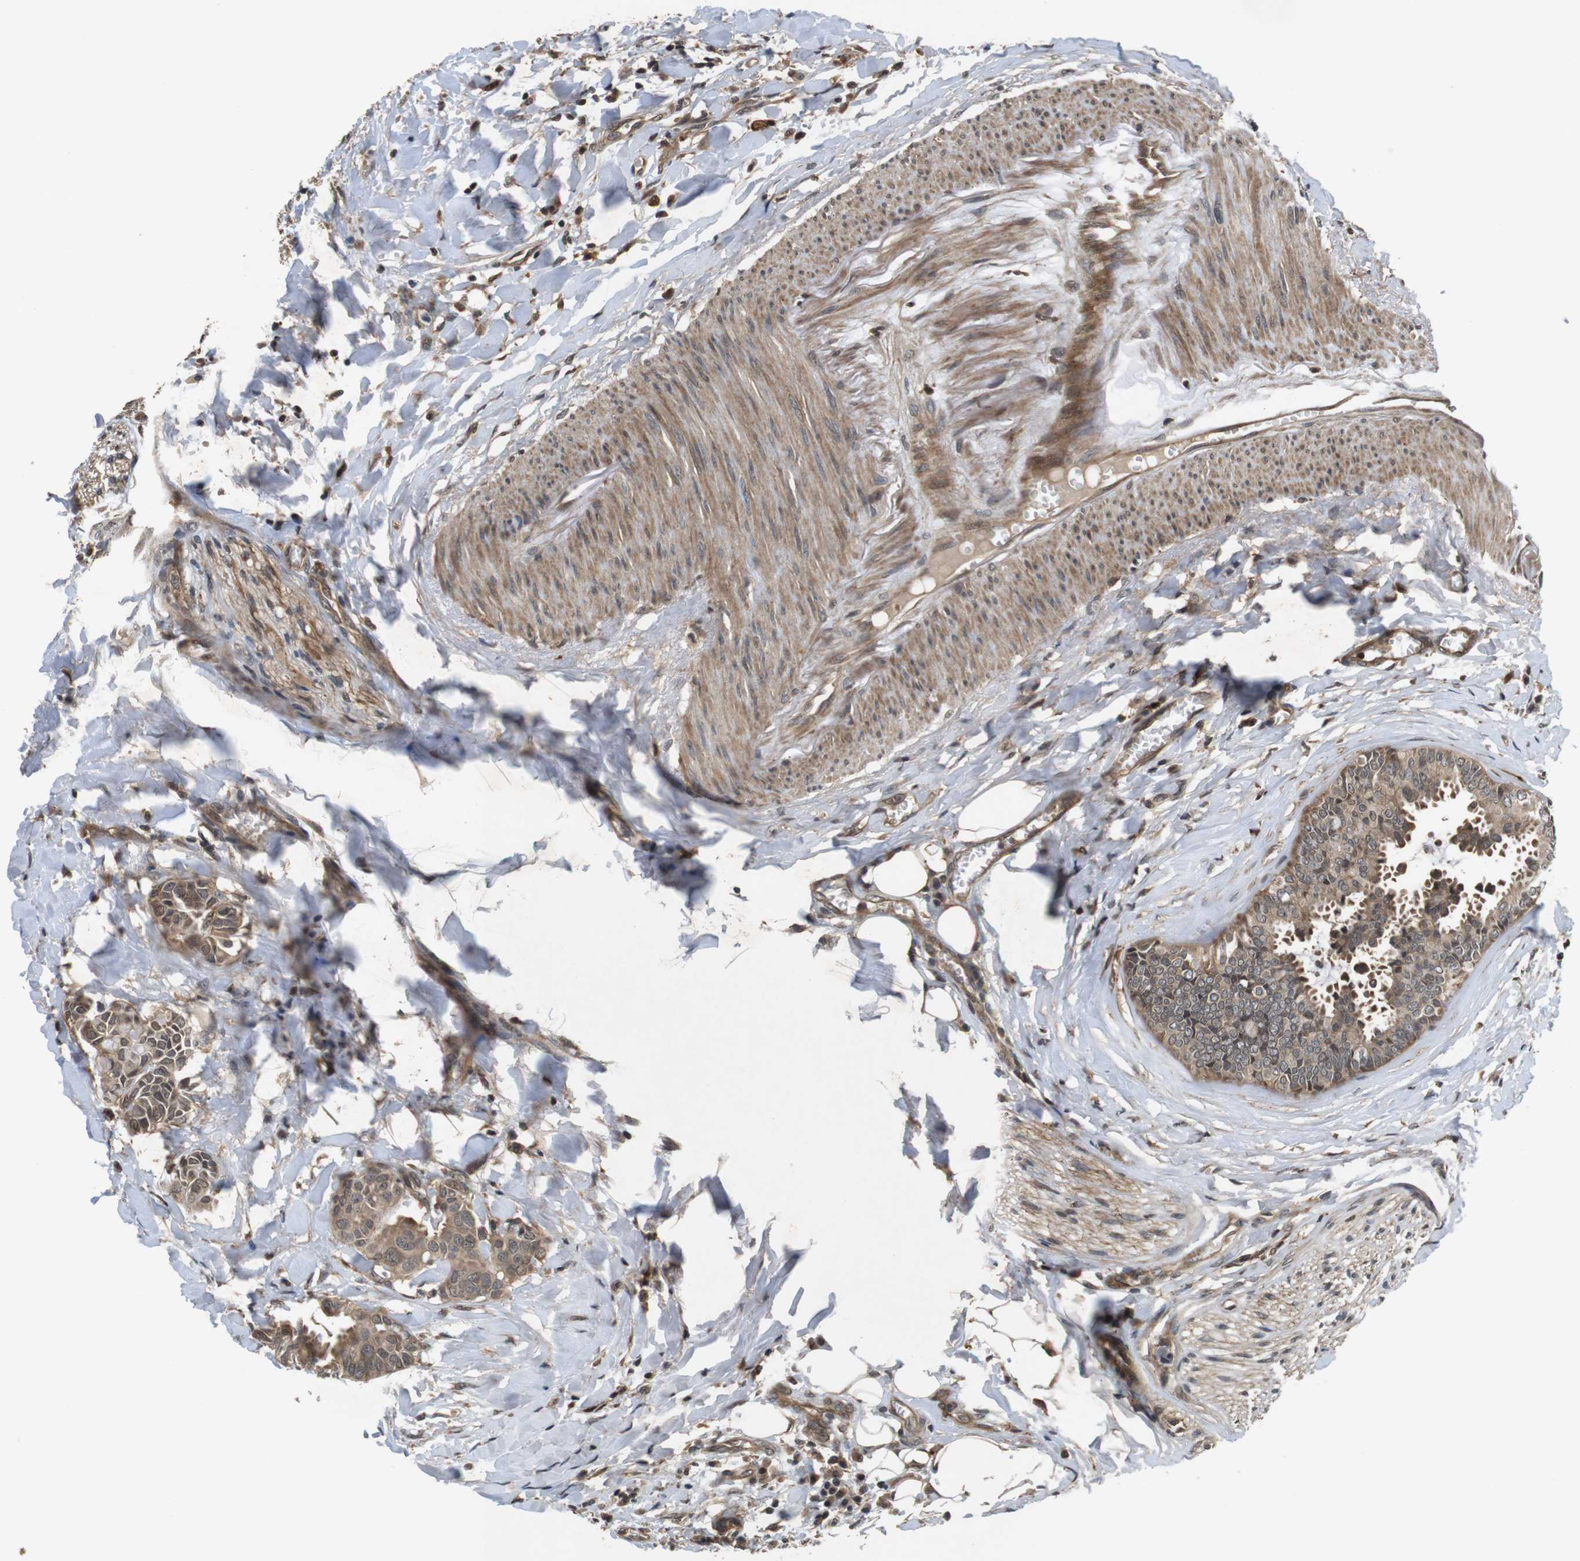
{"staining": {"intensity": "moderate", "quantity": ">75%", "location": "cytoplasmic/membranous,nuclear"}, "tissue": "head and neck cancer", "cell_type": "Tumor cells", "image_type": "cancer", "snomed": [{"axis": "morphology", "description": "Adenocarcinoma, NOS"}, {"axis": "topography", "description": "Salivary gland"}, {"axis": "topography", "description": "Head-Neck"}], "caption": "This histopathology image shows IHC staining of human head and neck cancer, with medium moderate cytoplasmic/membranous and nuclear positivity in approximately >75% of tumor cells.", "gene": "FZD10", "patient": {"sex": "female", "age": 59}}